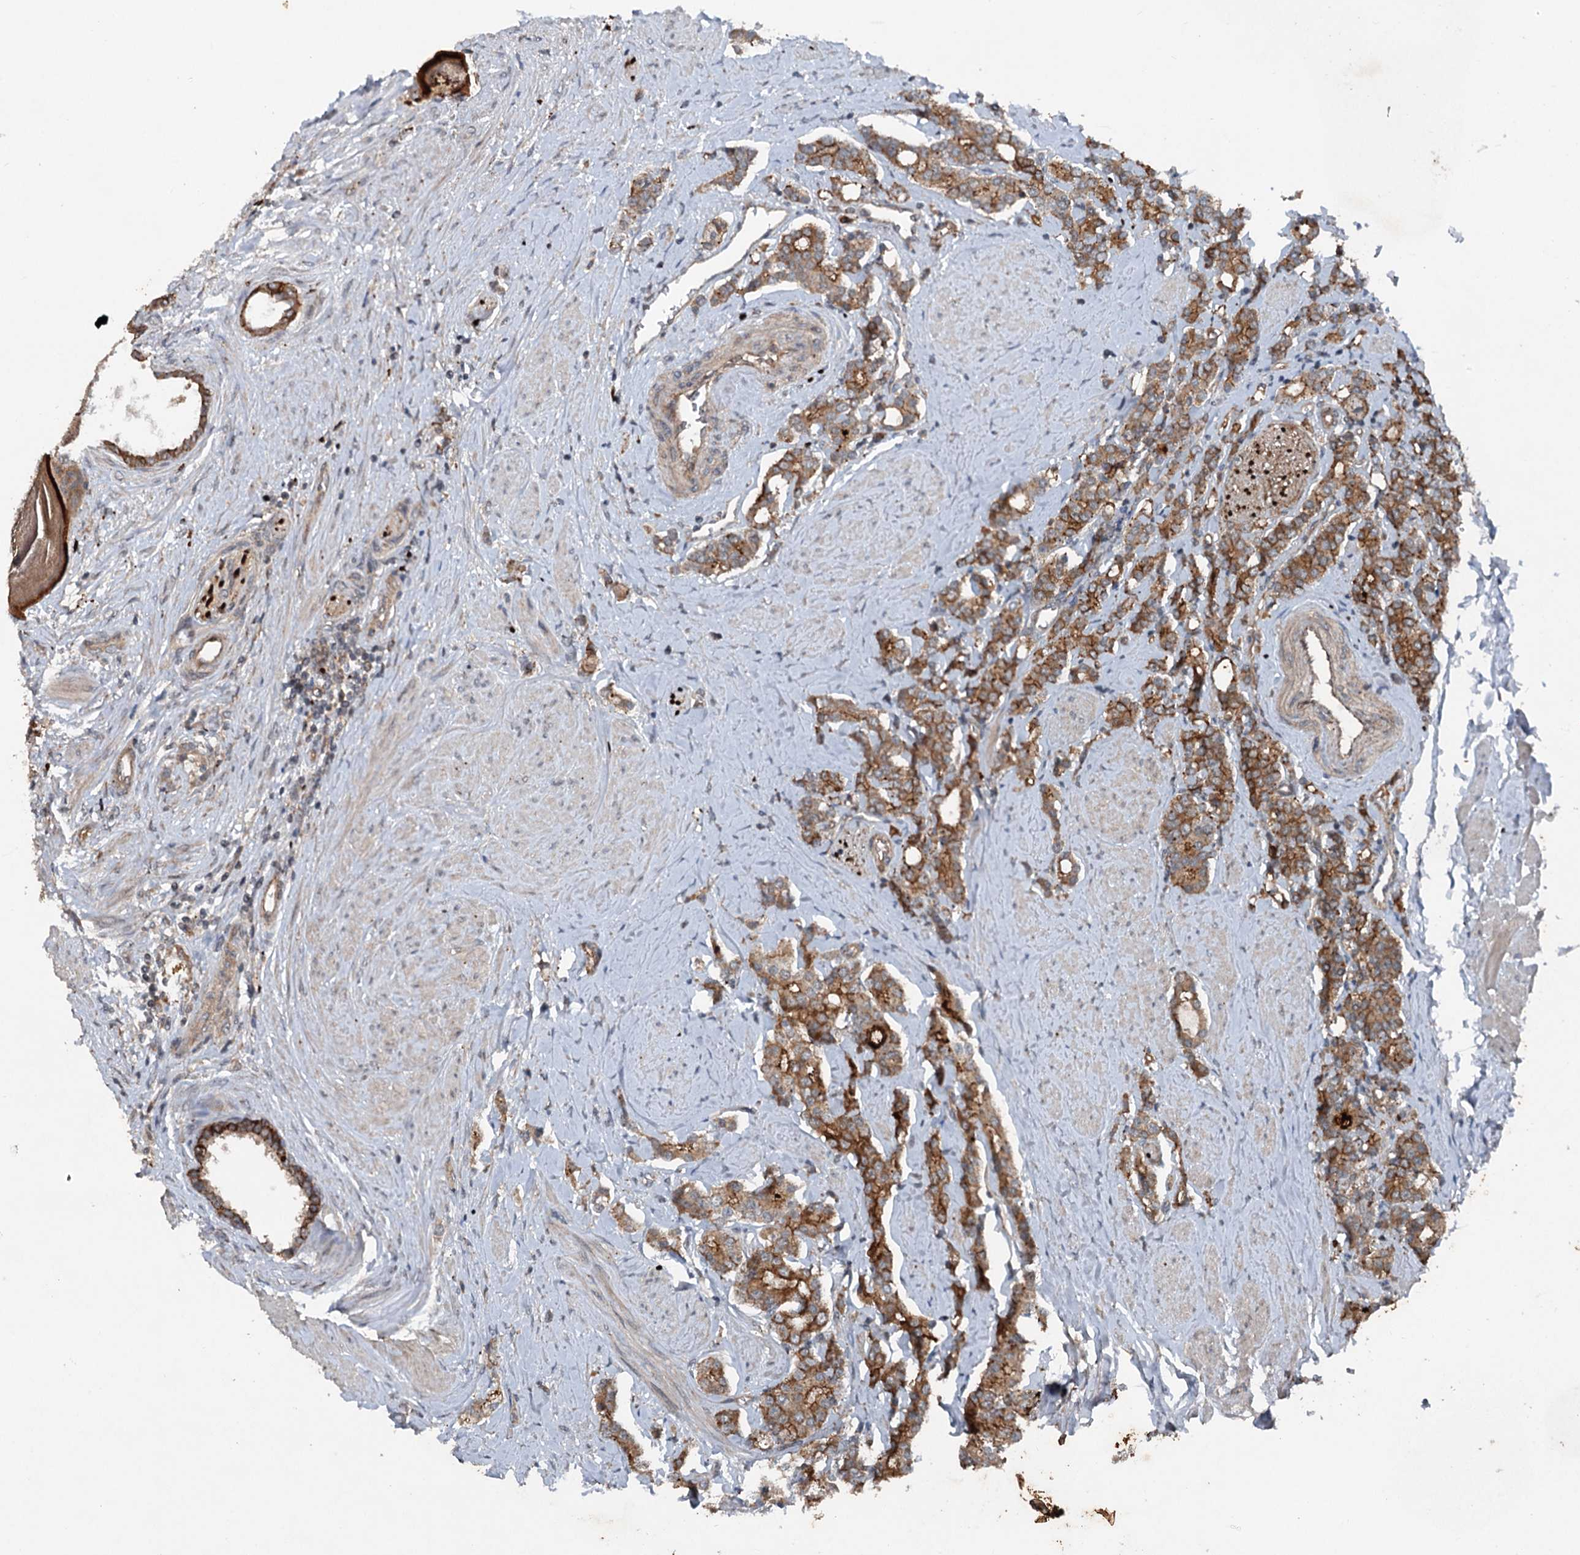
{"staining": {"intensity": "moderate", "quantity": ">75%", "location": "cytoplasmic/membranous"}, "tissue": "prostate cancer", "cell_type": "Tumor cells", "image_type": "cancer", "snomed": [{"axis": "morphology", "description": "Adenocarcinoma, High grade"}, {"axis": "topography", "description": "Prostate"}], "caption": "Prostate cancer stained for a protein demonstrates moderate cytoplasmic/membranous positivity in tumor cells. The protein is shown in brown color, while the nuclei are stained blue.", "gene": "N4BP2L2", "patient": {"sex": "male", "age": 62}}